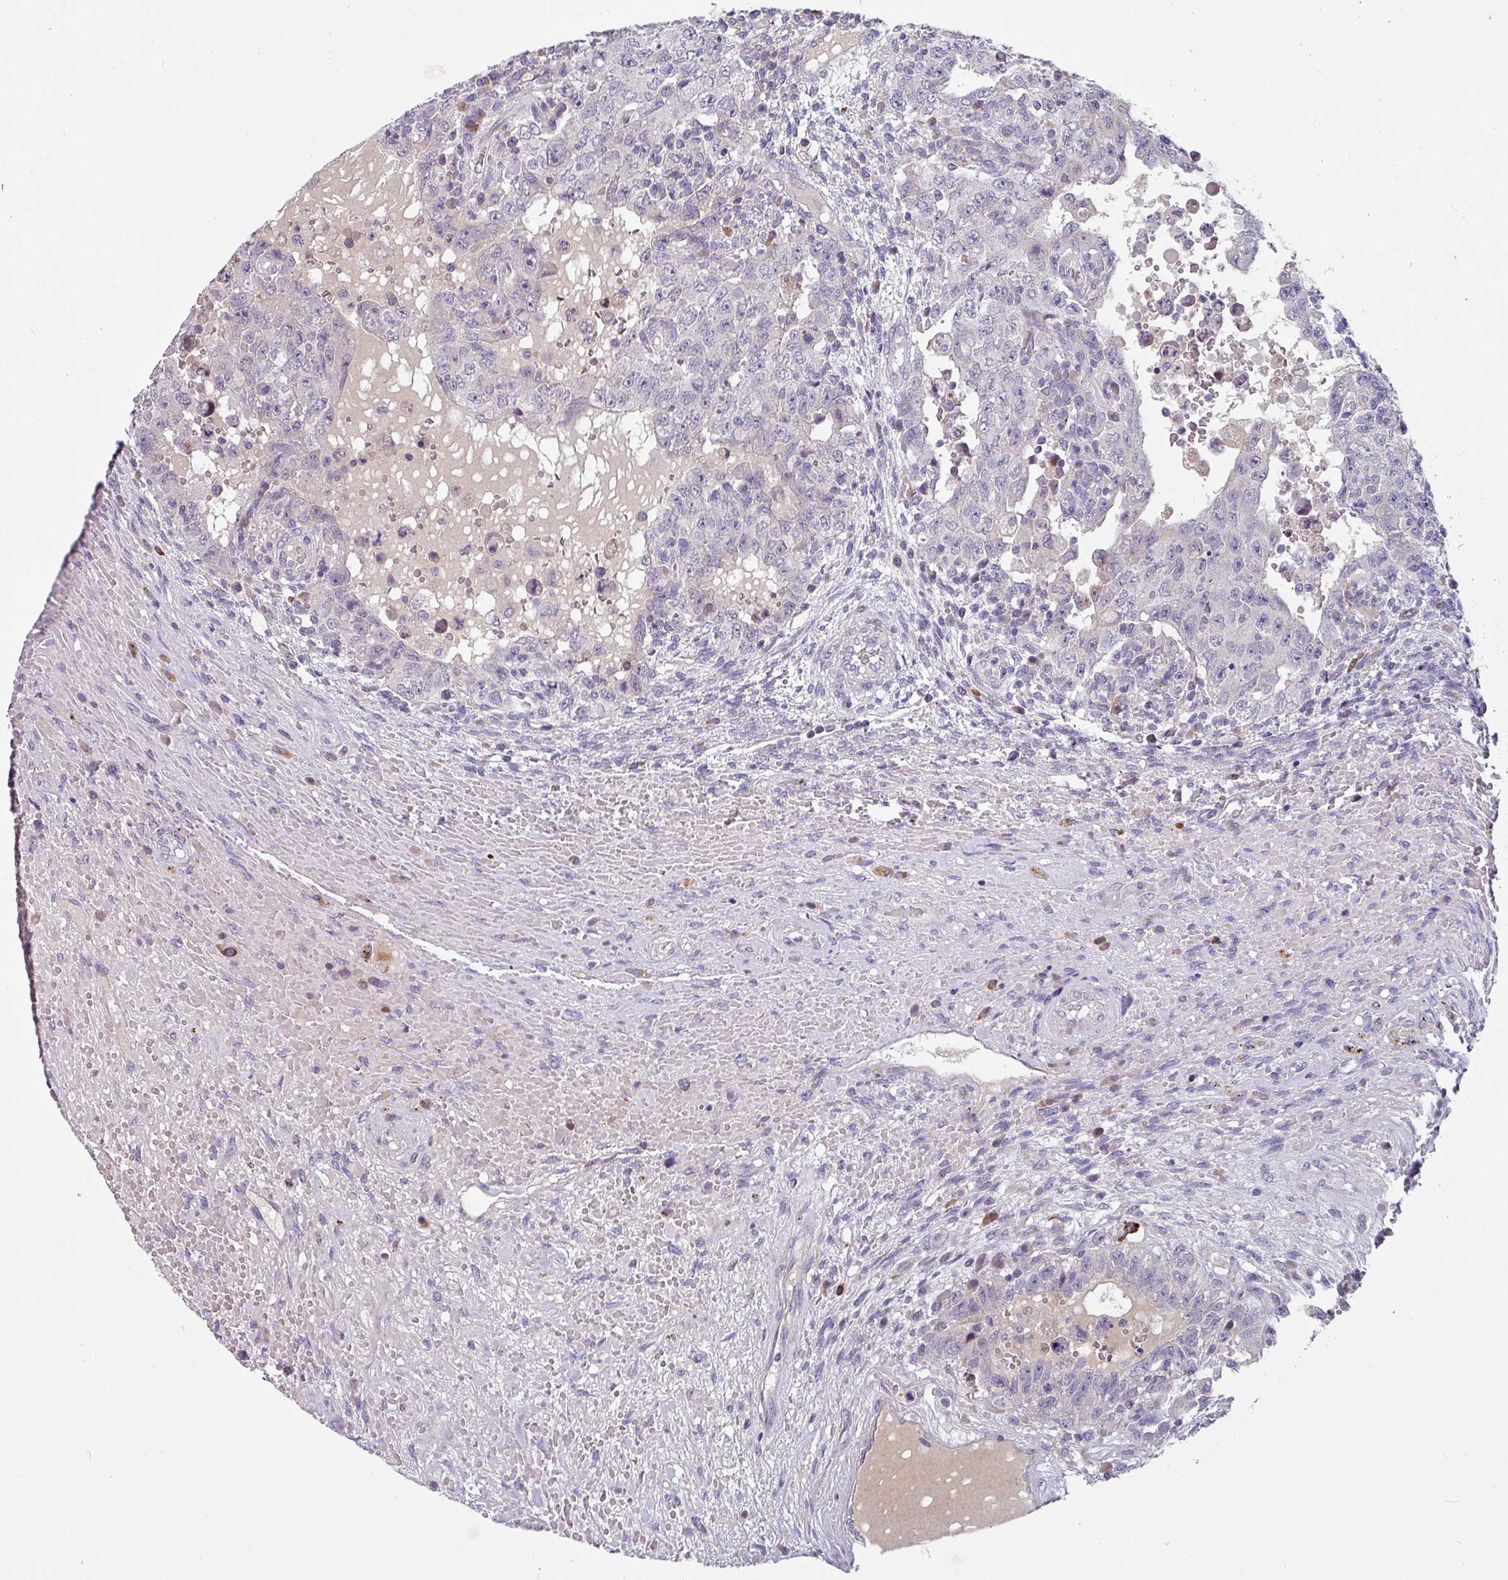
{"staining": {"intensity": "negative", "quantity": "none", "location": "none"}, "tissue": "testis cancer", "cell_type": "Tumor cells", "image_type": "cancer", "snomed": [{"axis": "morphology", "description": "Carcinoma, Embryonal, NOS"}, {"axis": "topography", "description": "Testis"}], "caption": "This is an immunohistochemistry (IHC) photomicrograph of testis embryonal carcinoma. There is no positivity in tumor cells.", "gene": "KLHL3", "patient": {"sex": "male", "age": 26}}